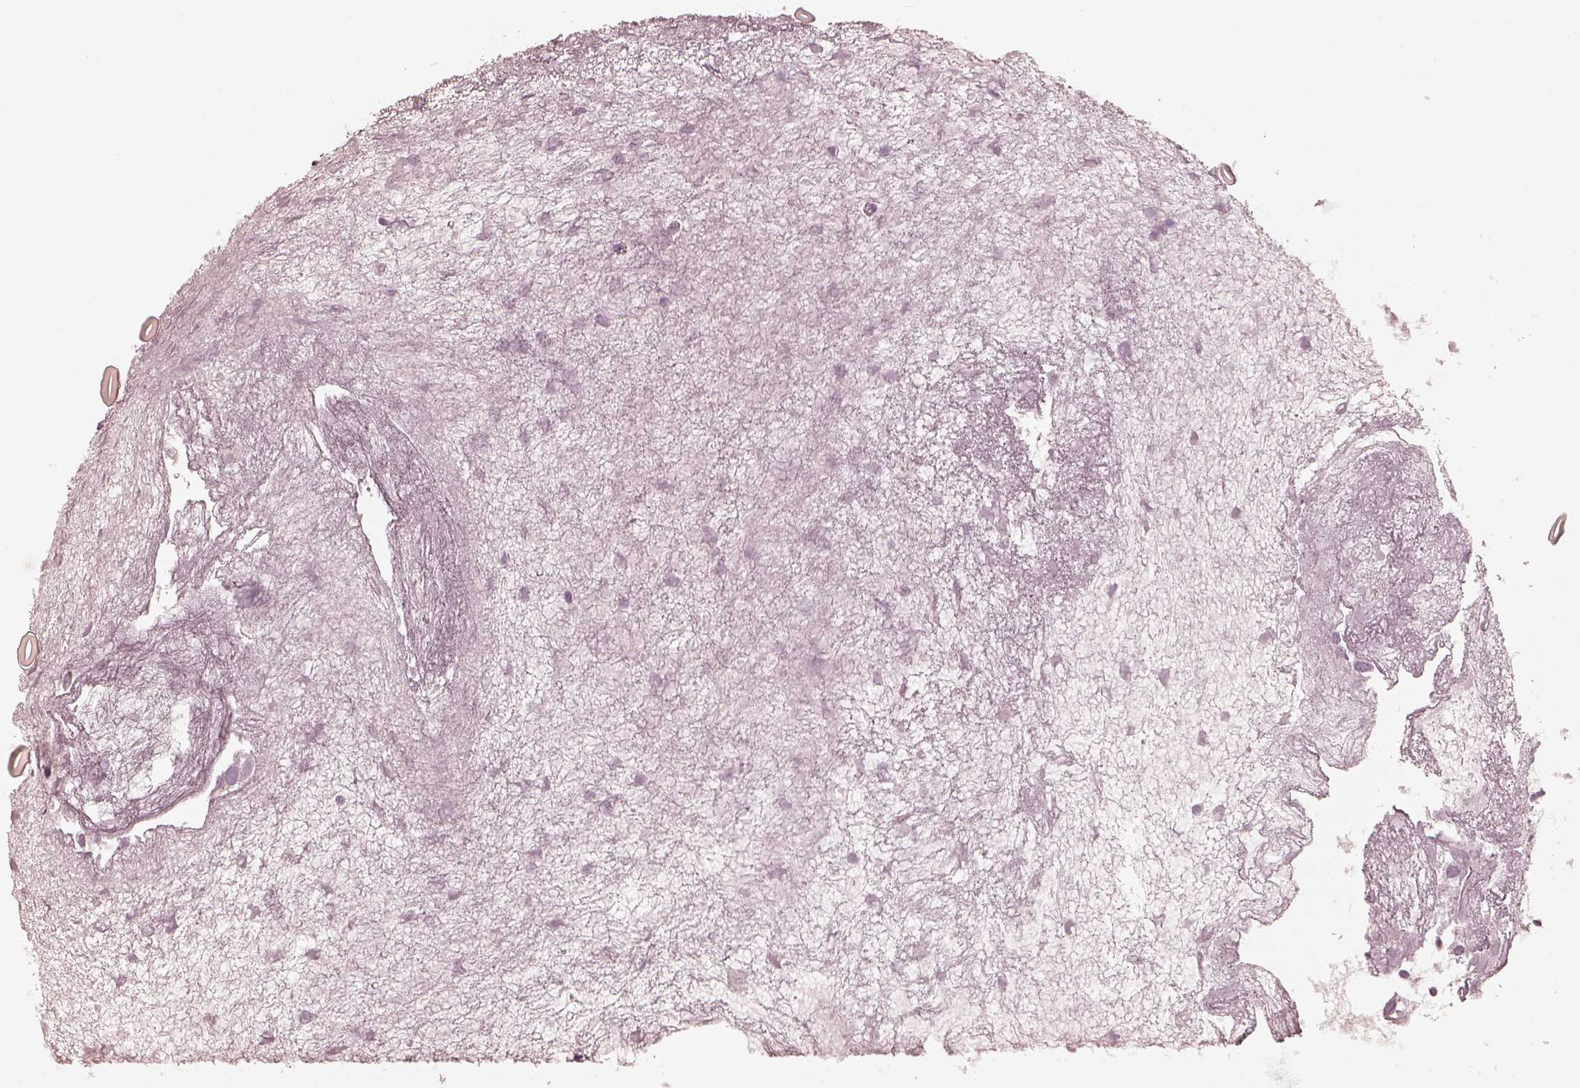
{"staining": {"intensity": "negative", "quantity": "none", "location": "none"}, "tissue": "urothelial cancer", "cell_type": "Tumor cells", "image_type": "cancer", "snomed": [{"axis": "morphology", "description": "Urothelial carcinoma, Low grade"}, {"axis": "topography", "description": "Urinary bladder"}], "caption": "Immunohistochemical staining of human urothelial cancer exhibits no significant expression in tumor cells. (Brightfield microscopy of DAB IHC at high magnification).", "gene": "RAB3C", "patient": {"sex": "male", "age": 79}}